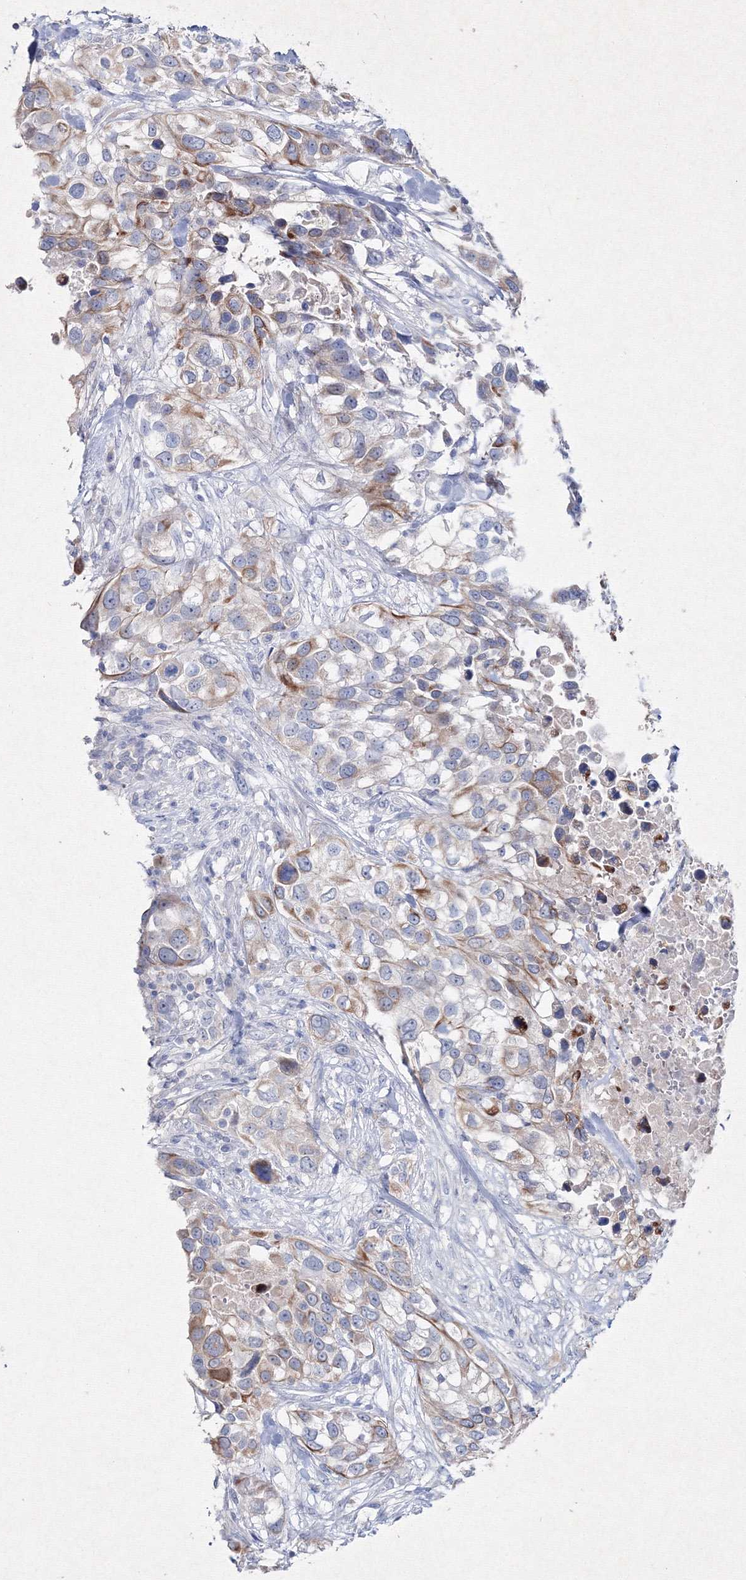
{"staining": {"intensity": "moderate", "quantity": "25%-75%", "location": "cytoplasmic/membranous"}, "tissue": "urothelial cancer", "cell_type": "Tumor cells", "image_type": "cancer", "snomed": [{"axis": "morphology", "description": "Urothelial carcinoma, High grade"}, {"axis": "topography", "description": "Urinary bladder"}], "caption": "An IHC image of neoplastic tissue is shown. Protein staining in brown highlights moderate cytoplasmic/membranous positivity in high-grade urothelial carcinoma within tumor cells. The protein of interest is stained brown, and the nuclei are stained in blue (DAB IHC with brightfield microscopy, high magnification).", "gene": "SMIM29", "patient": {"sex": "female", "age": 80}}